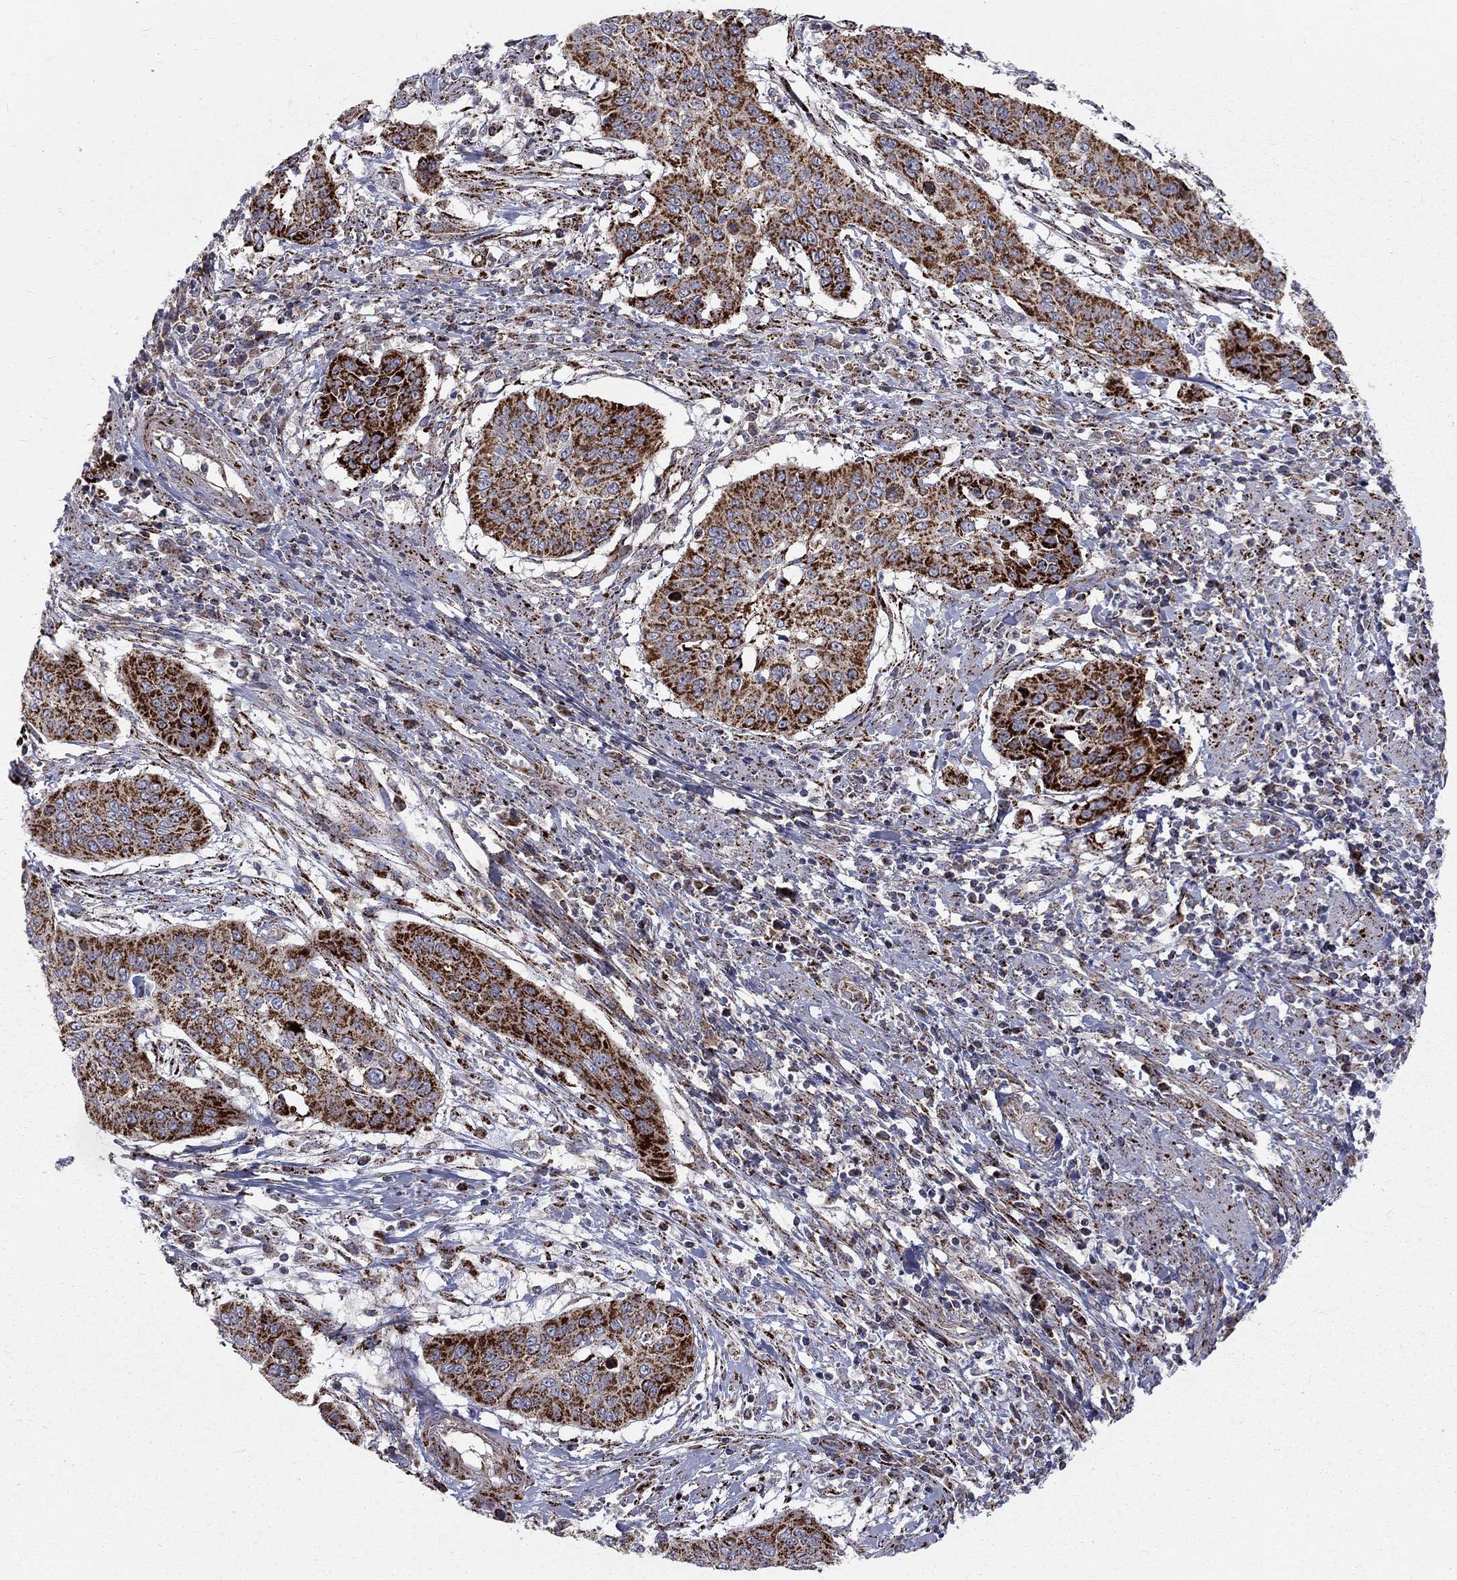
{"staining": {"intensity": "strong", "quantity": ">75%", "location": "cytoplasmic/membranous"}, "tissue": "cervical cancer", "cell_type": "Tumor cells", "image_type": "cancer", "snomed": [{"axis": "morphology", "description": "Squamous cell carcinoma, NOS"}, {"axis": "topography", "description": "Cervix"}], "caption": "IHC staining of cervical cancer (squamous cell carcinoma), which displays high levels of strong cytoplasmic/membranous staining in about >75% of tumor cells indicating strong cytoplasmic/membranous protein staining. The staining was performed using DAB (brown) for protein detection and nuclei were counterstained in hematoxylin (blue).", "gene": "ALDH1B1", "patient": {"sex": "female", "age": 39}}